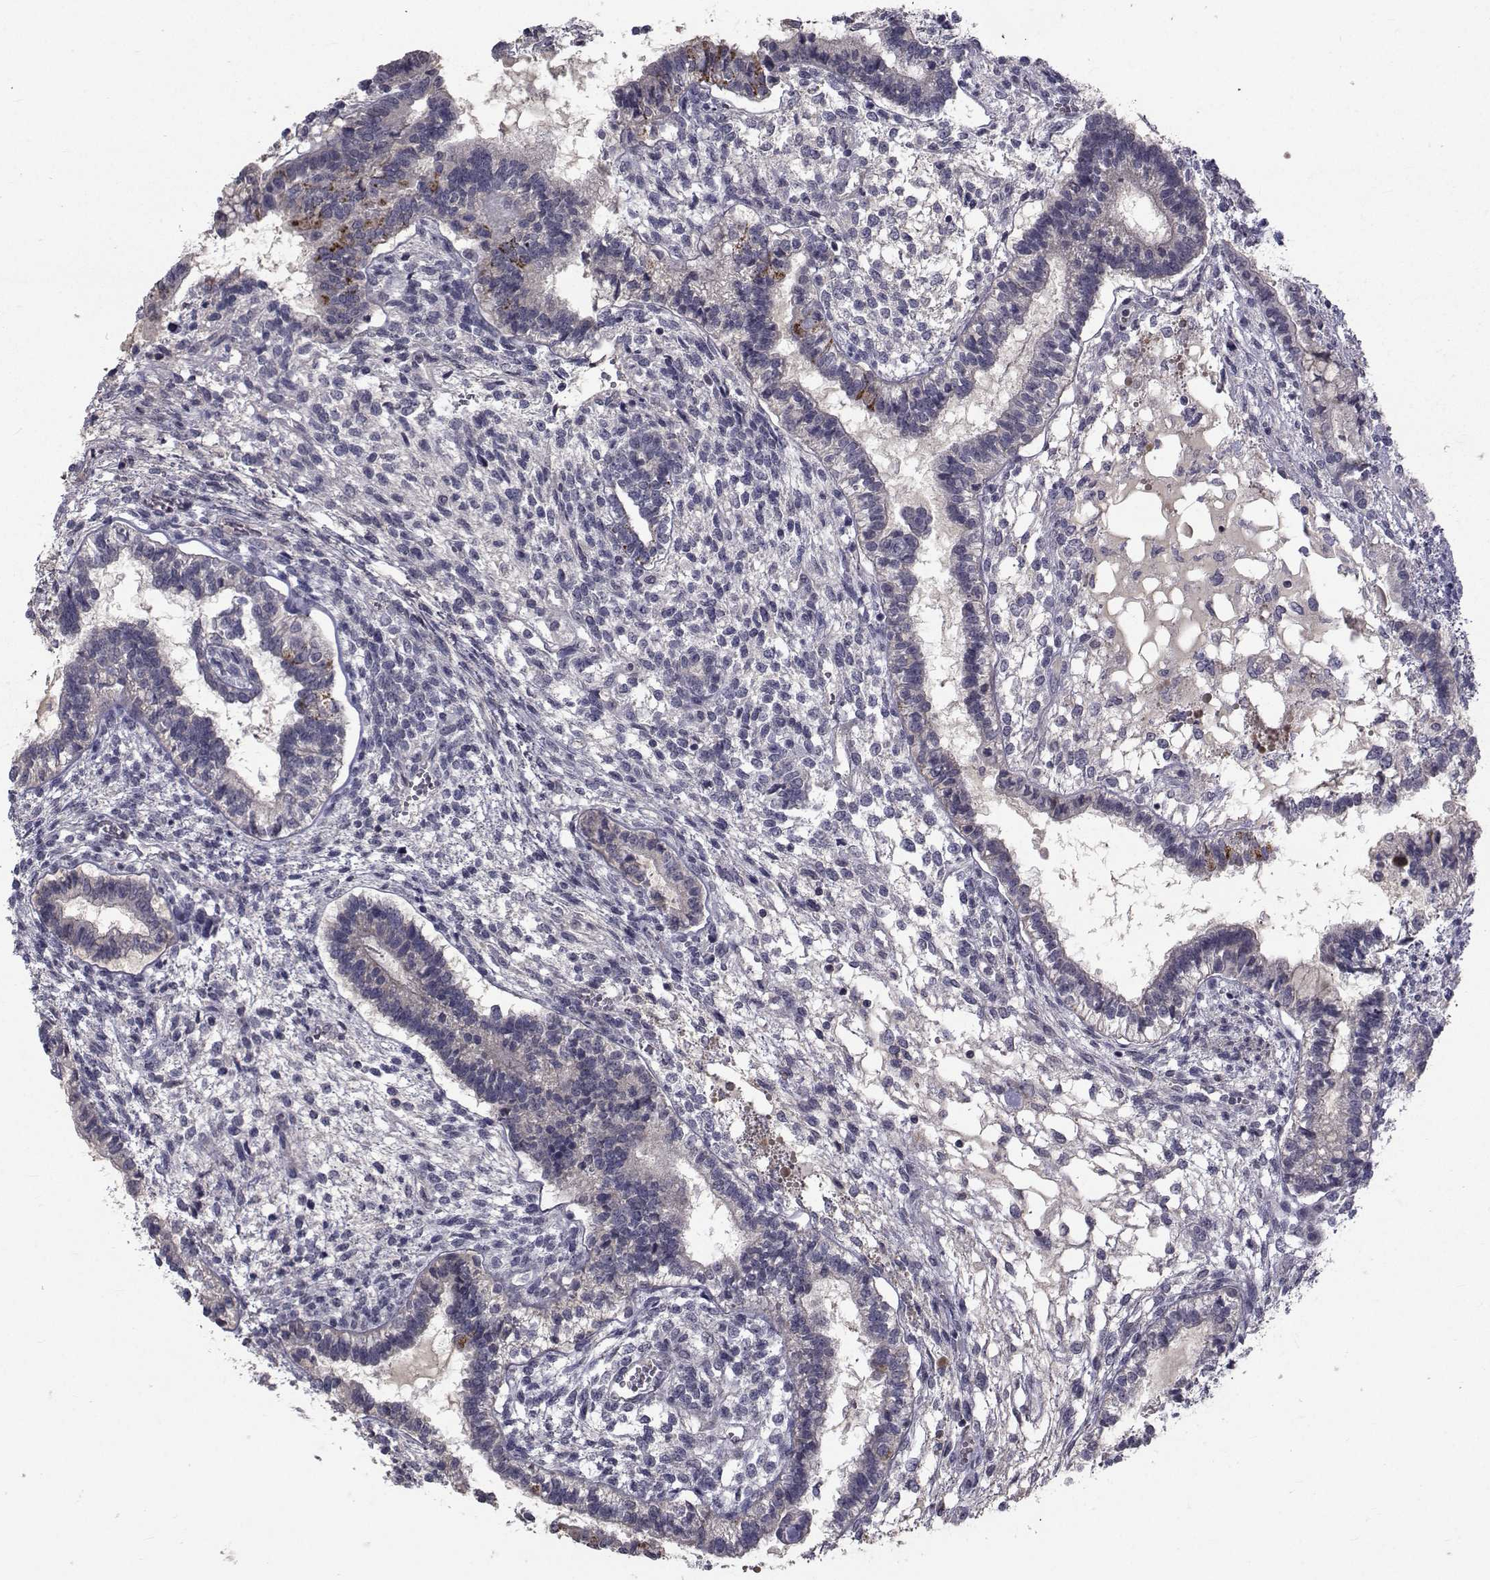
{"staining": {"intensity": "negative", "quantity": "none", "location": "none"}, "tissue": "testis cancer", "cell_type": "Tumor cells", "image_type": "cancer", "snomed": [{"axis": "morphology", "description": "Carcinoma, Embryonal, NOS"}, {"axis": "topography", "description": "Testis"}], "caption": "This image is of testis embryonal carcinoma stained with IHC to label a protein in brown with the nuclei are counter-stained blue. There is no staining in tumor cells. (Brightfield microscopy of DAB (3,3'-diaminobenzidine) immunohistochemistry (IHC) at high magnification).", "gene": "FDXR", "patient": {"sex": "male", "age": 37}}